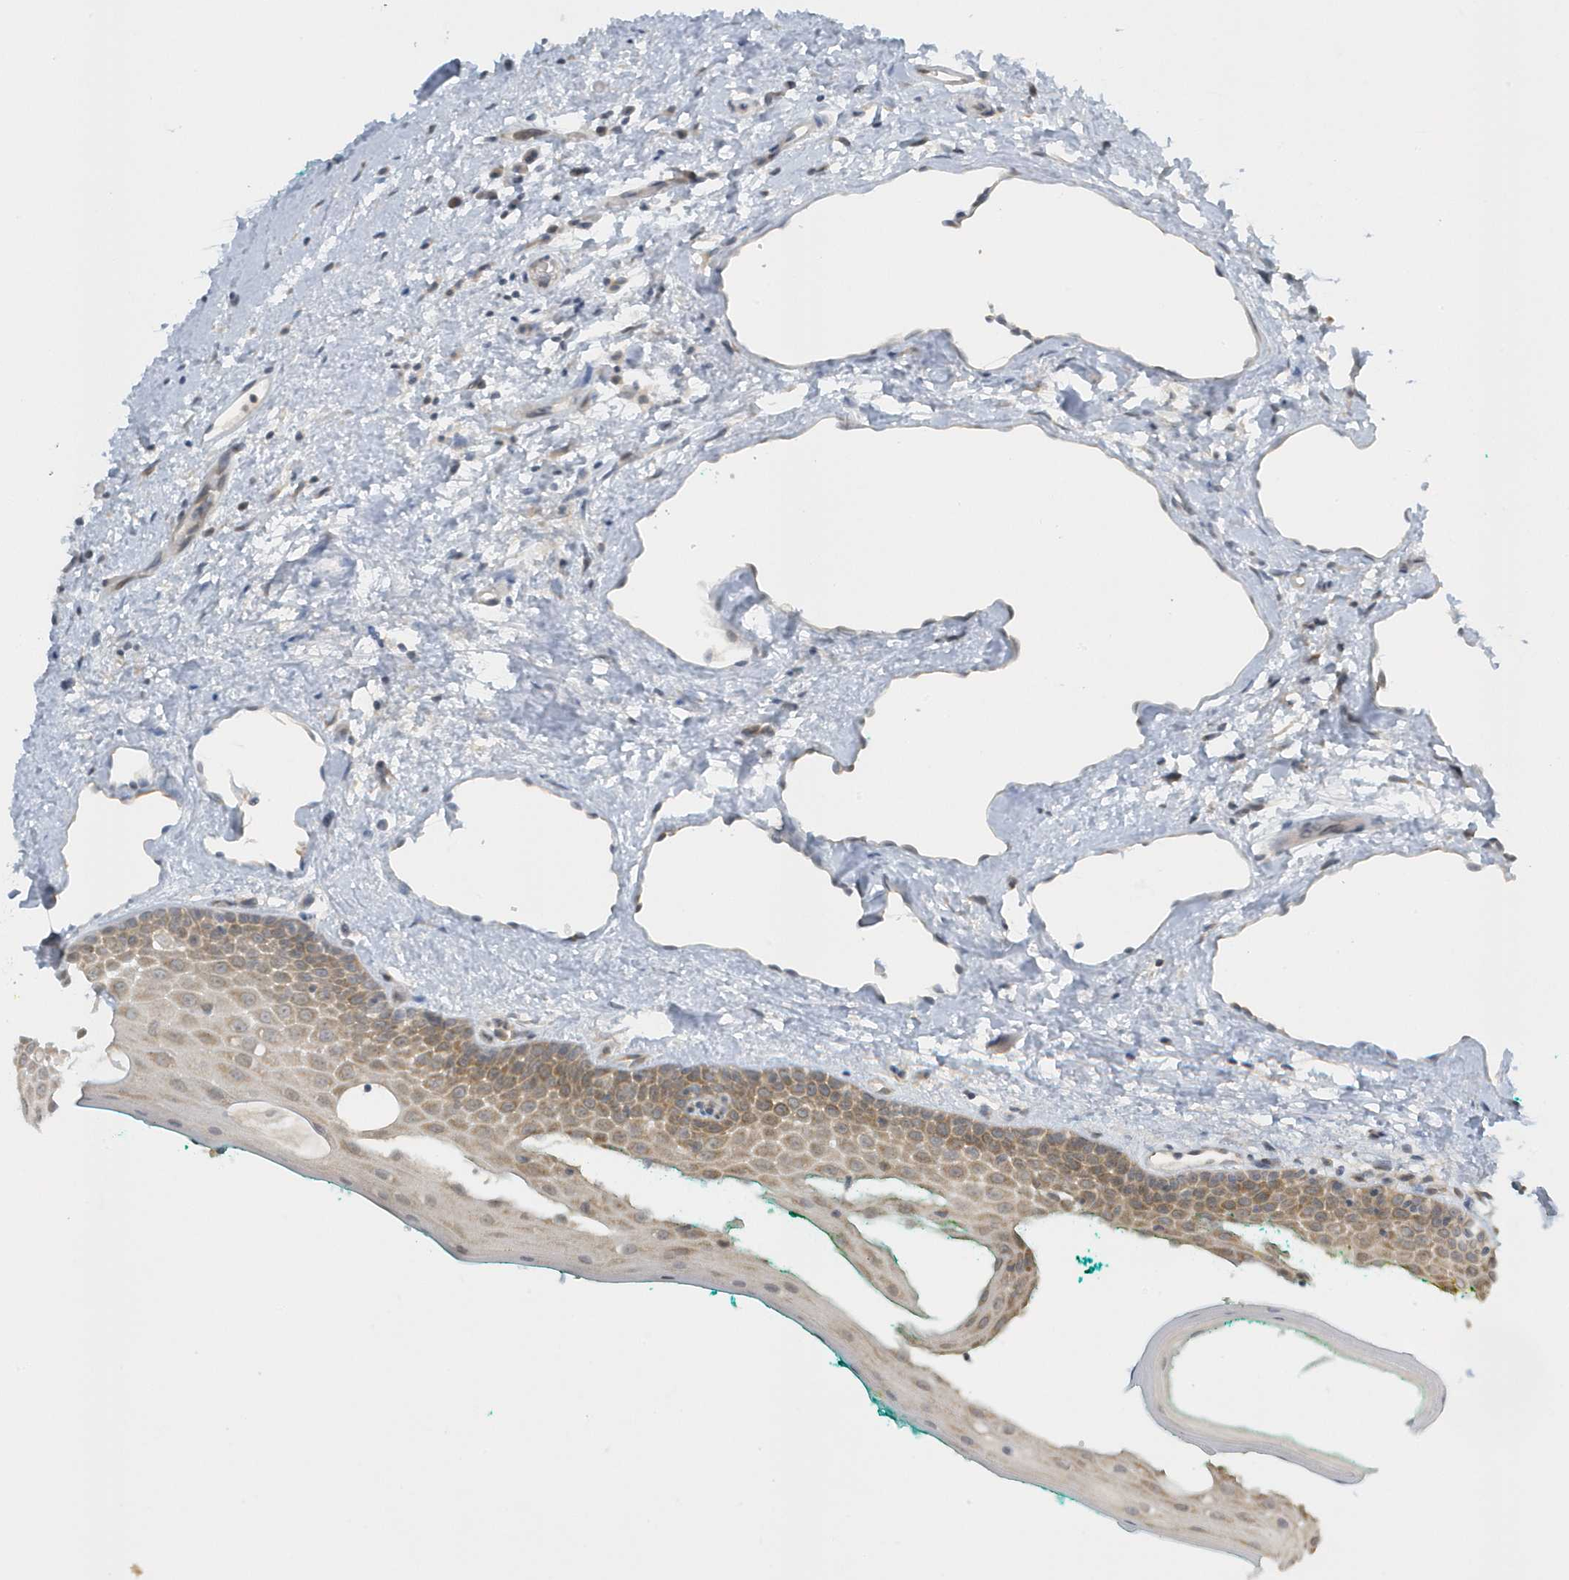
{"staining": {"intensity": "moderate", "quantity": ">75%", "location": "cytoplasmic/membranous"}, "tissue": "oral mucosa", "cell_type": "Squamous epithelial cells", "image_type": "normal", "snomed": [{"axis": "morphology", "description": "Normal tissue, NOS"}, {"axis": "topography", "description": "Oral tissue"}], "caption": "Approximately >75% of squamous epithelial cells in normal oral mucosa show moderate cytoplasmic/membranous protein staining as visualized by brown immunohistochemical staining.", "gene": "SCN3A", "patient": {"sex": "female", "age": 70}}